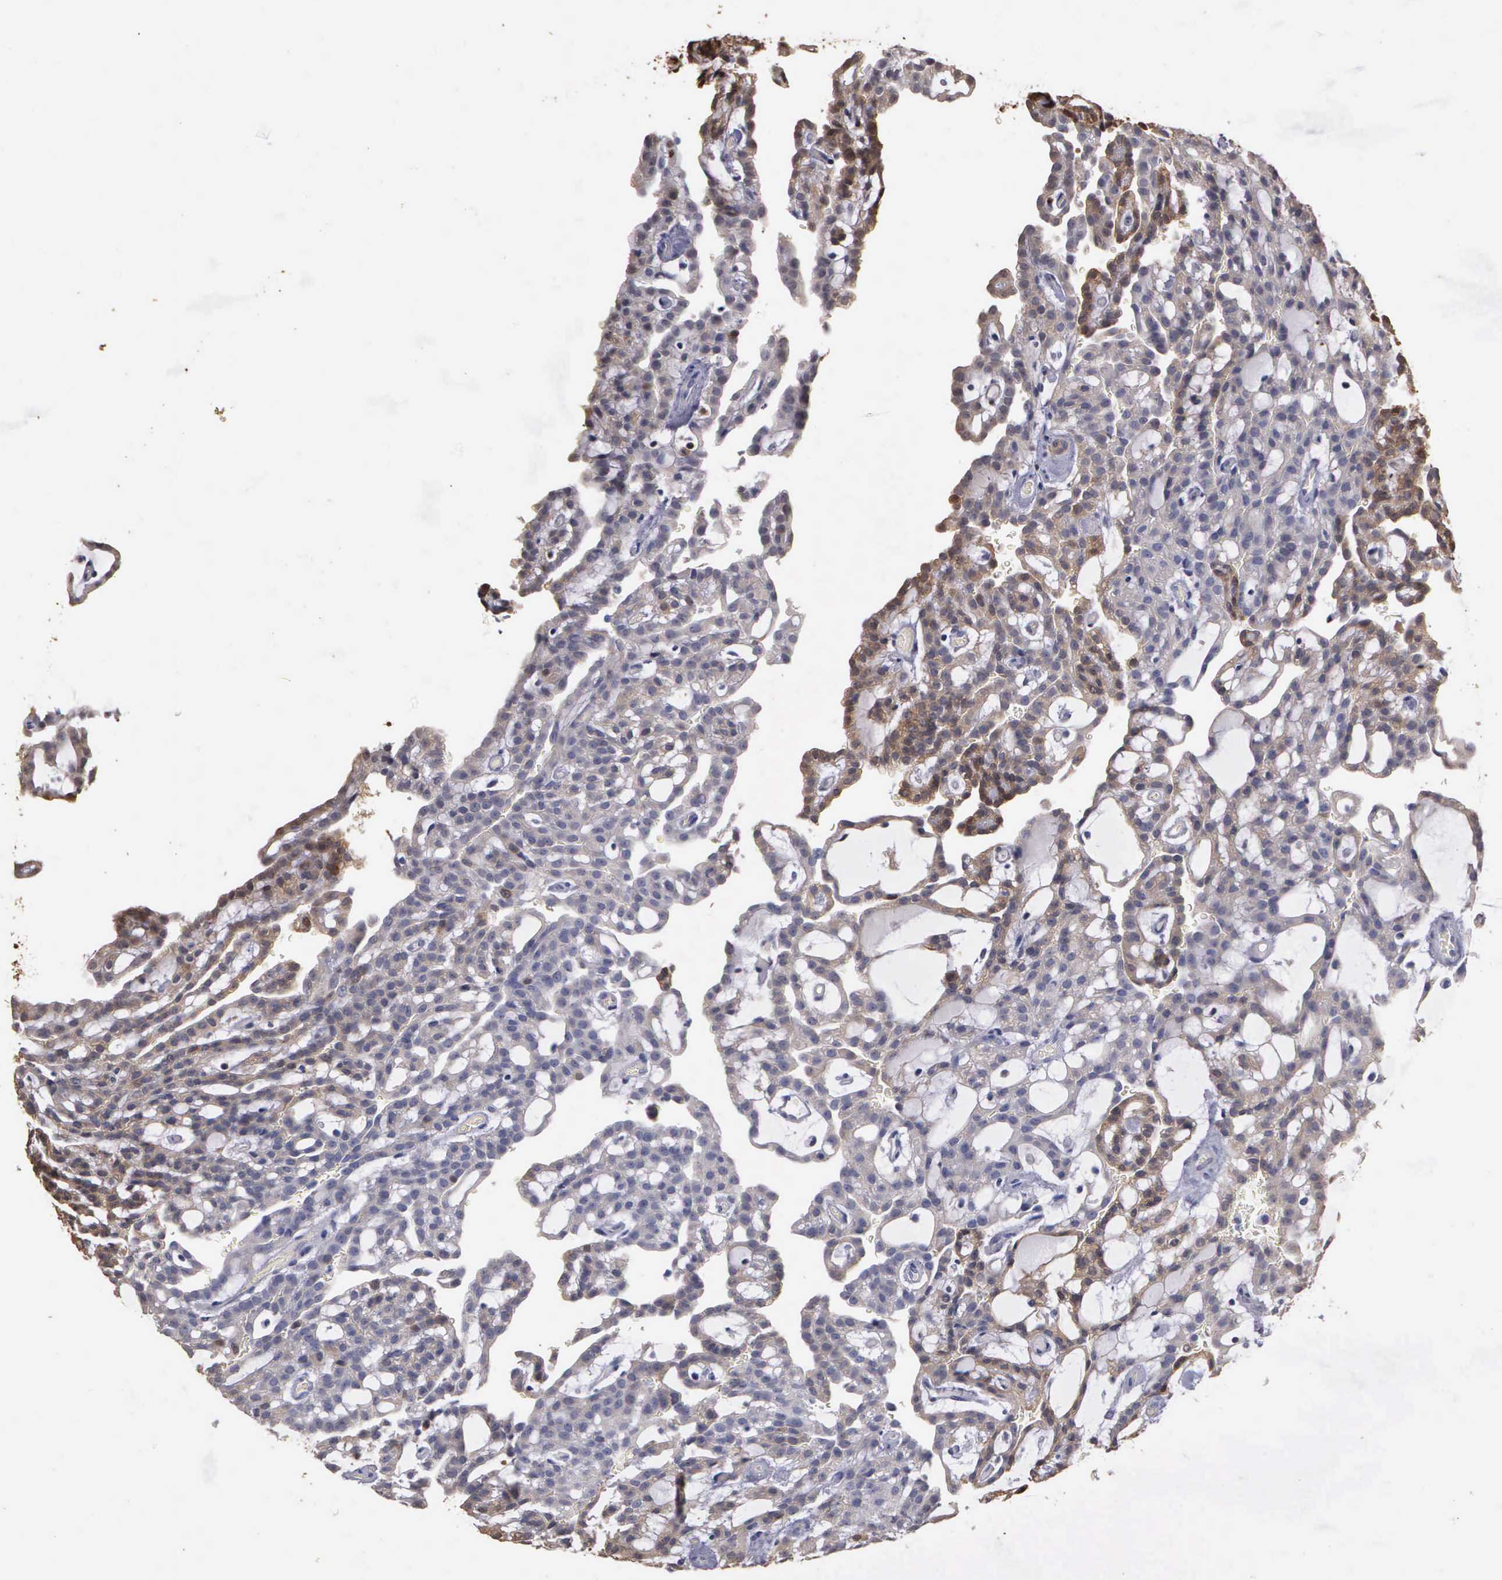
{"staining": {"intensity": "moderate", "quantity": "25%-75%", "location": "cytoplasmic/membranous"}, "tissue": "renal cancer", "cell_type": "Tumor cells", "image_type": "cancer", "snomed": [{"axis": "morphology", "description": "Adenocarcinoma, NOS"}, {"axis": "topography", "description": "Kidney"}], "caption": "This histopathology image demonstrates IHC staining of renal adenocarcinoma, with medium moderate cytoplasmic/membranous expression in about 25%-75% of tumor cells.", "gene": "ENO3", "patient": {"sex": "male", "age": 63}}